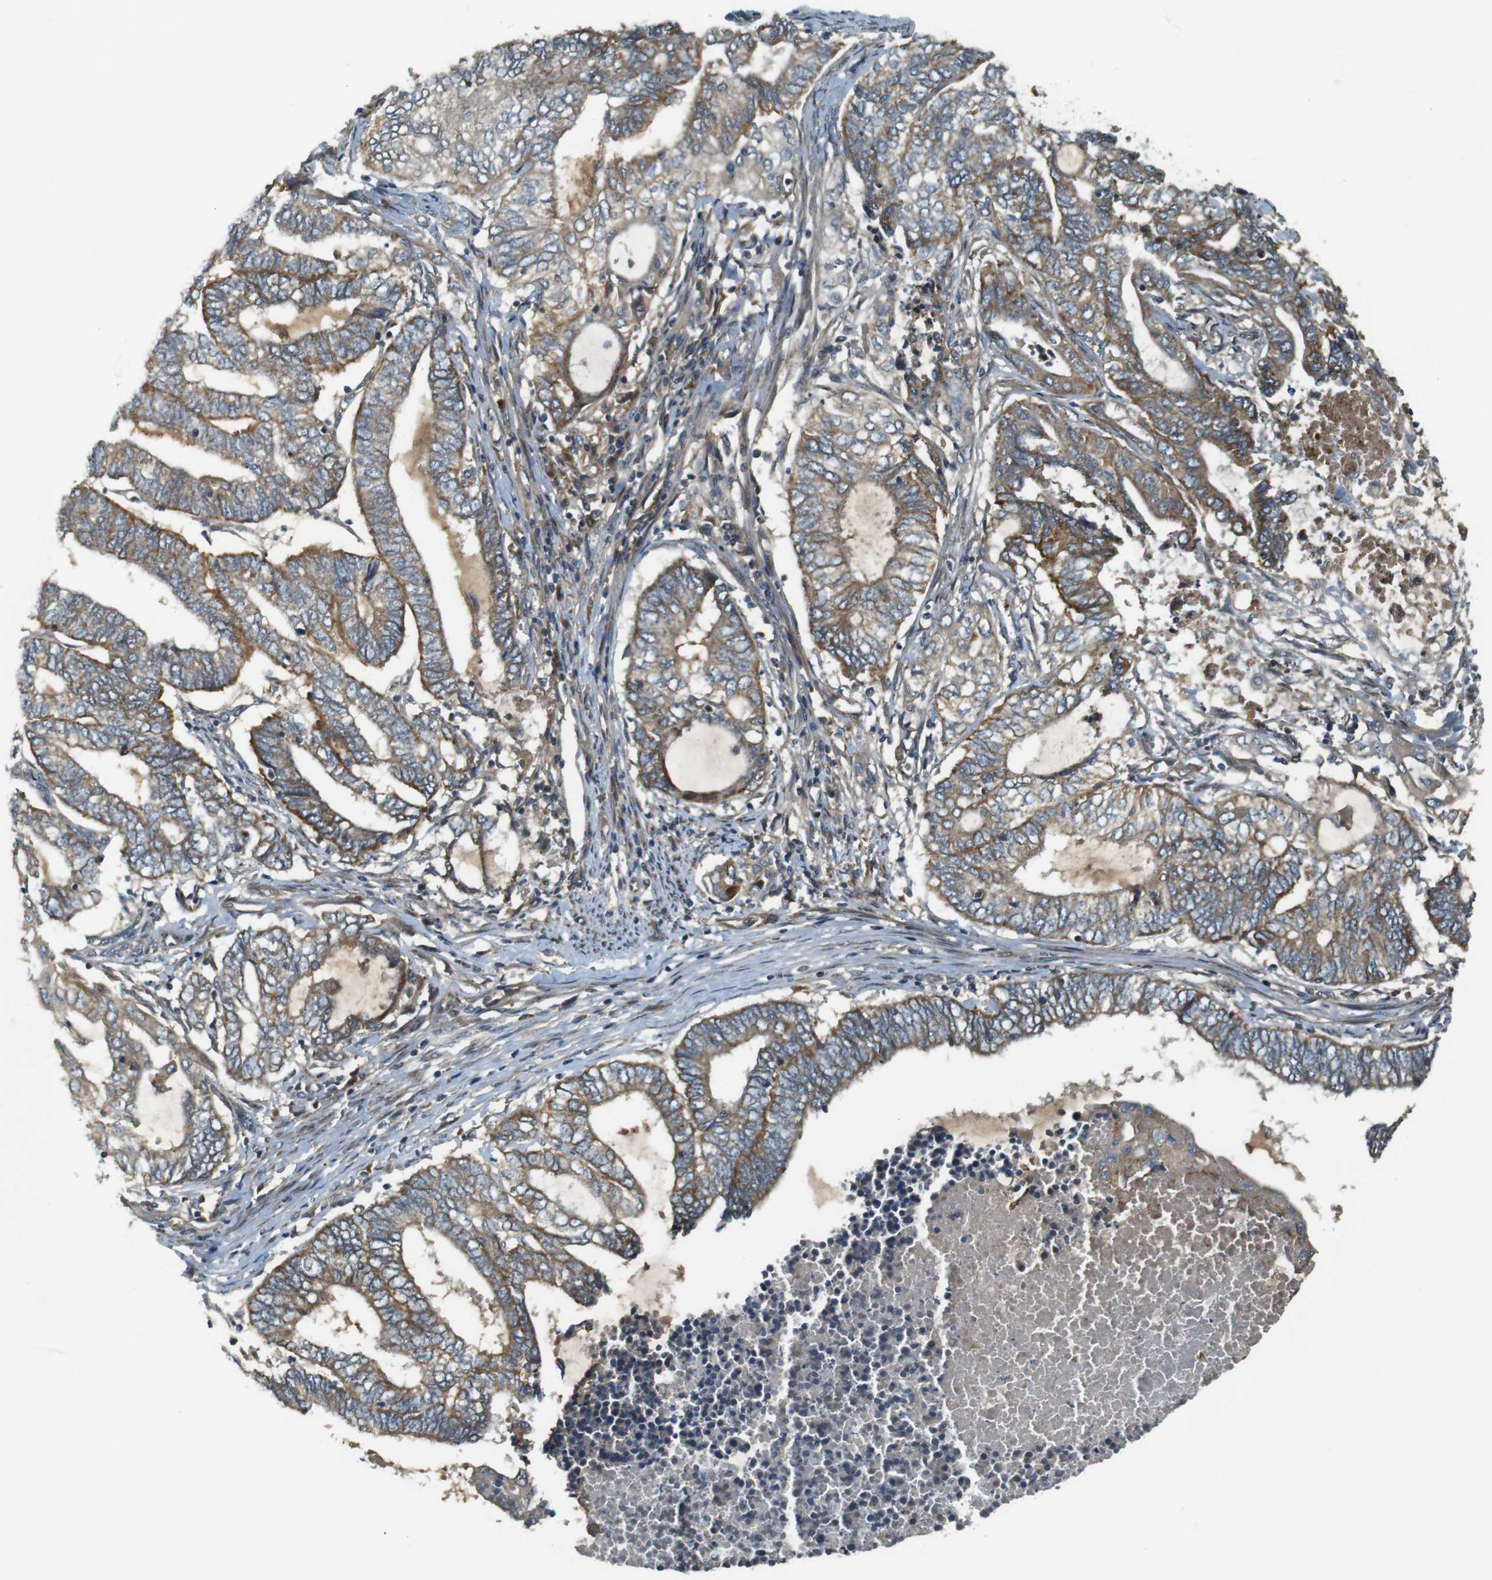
{"staining": {"intensity": "moderate", "quantity": ">75%", "location": "cytoplasmic/membranous"}, "tissue": "endometrial cancer", "cell_type": "Tumor cells", "image_type": "cancer", "snomed": [{"axis": "morphology", "description": "Adenocarcinoma, NOS"}, {"axis": "topography", "description": "Uterus"}, {"axis": "topography", "description": "Endometrium"}], "caption": "IHC of human endometrial cancer displays medium levels of moderate cytoplasmic/membranous staining in approximately >75% of tumor cells.", "gene": "IFFO2", "patient": {"sex": "female", "age": 70}}